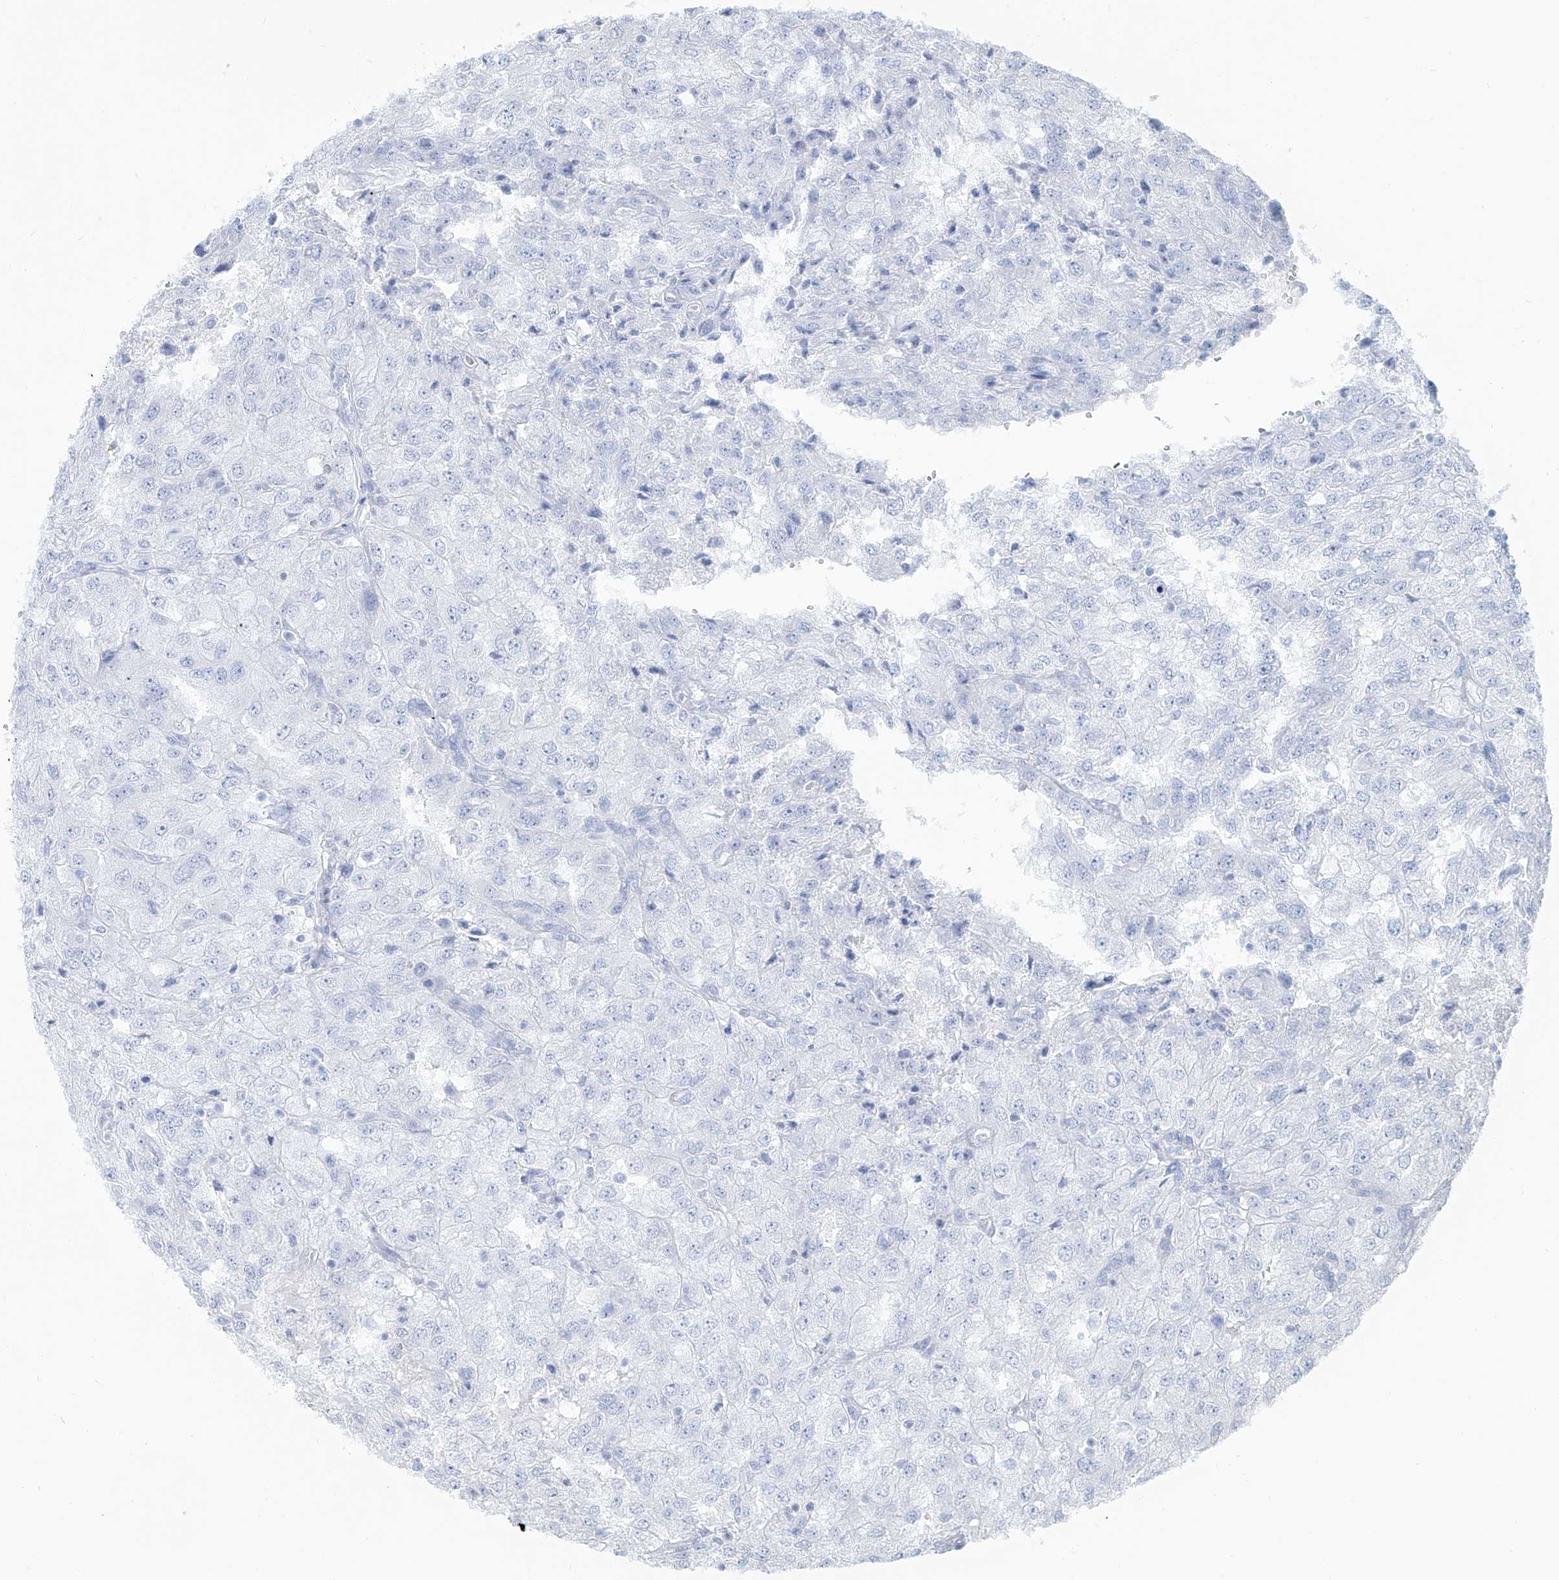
{"staining": {"intensity": "negative", "quantity": "none", "location": "none"}, "tissue": "renal cancer", "cell_type": "Tumor cells", "image_type": "cancer", "snomed": [{"axis": "morphology", "description": "Adenocarcinoma, NOS"}, {"axis": "topography", "description": "Kidney"}], "caption": "DAB immunohistochemical staining of human renal cancer reveals no significant positivity in tumor cells. (IHC, brightfield microscopy, high magnification).", "gene": "ZBTB48", "patient": {"sex": "female", "age": 54}}